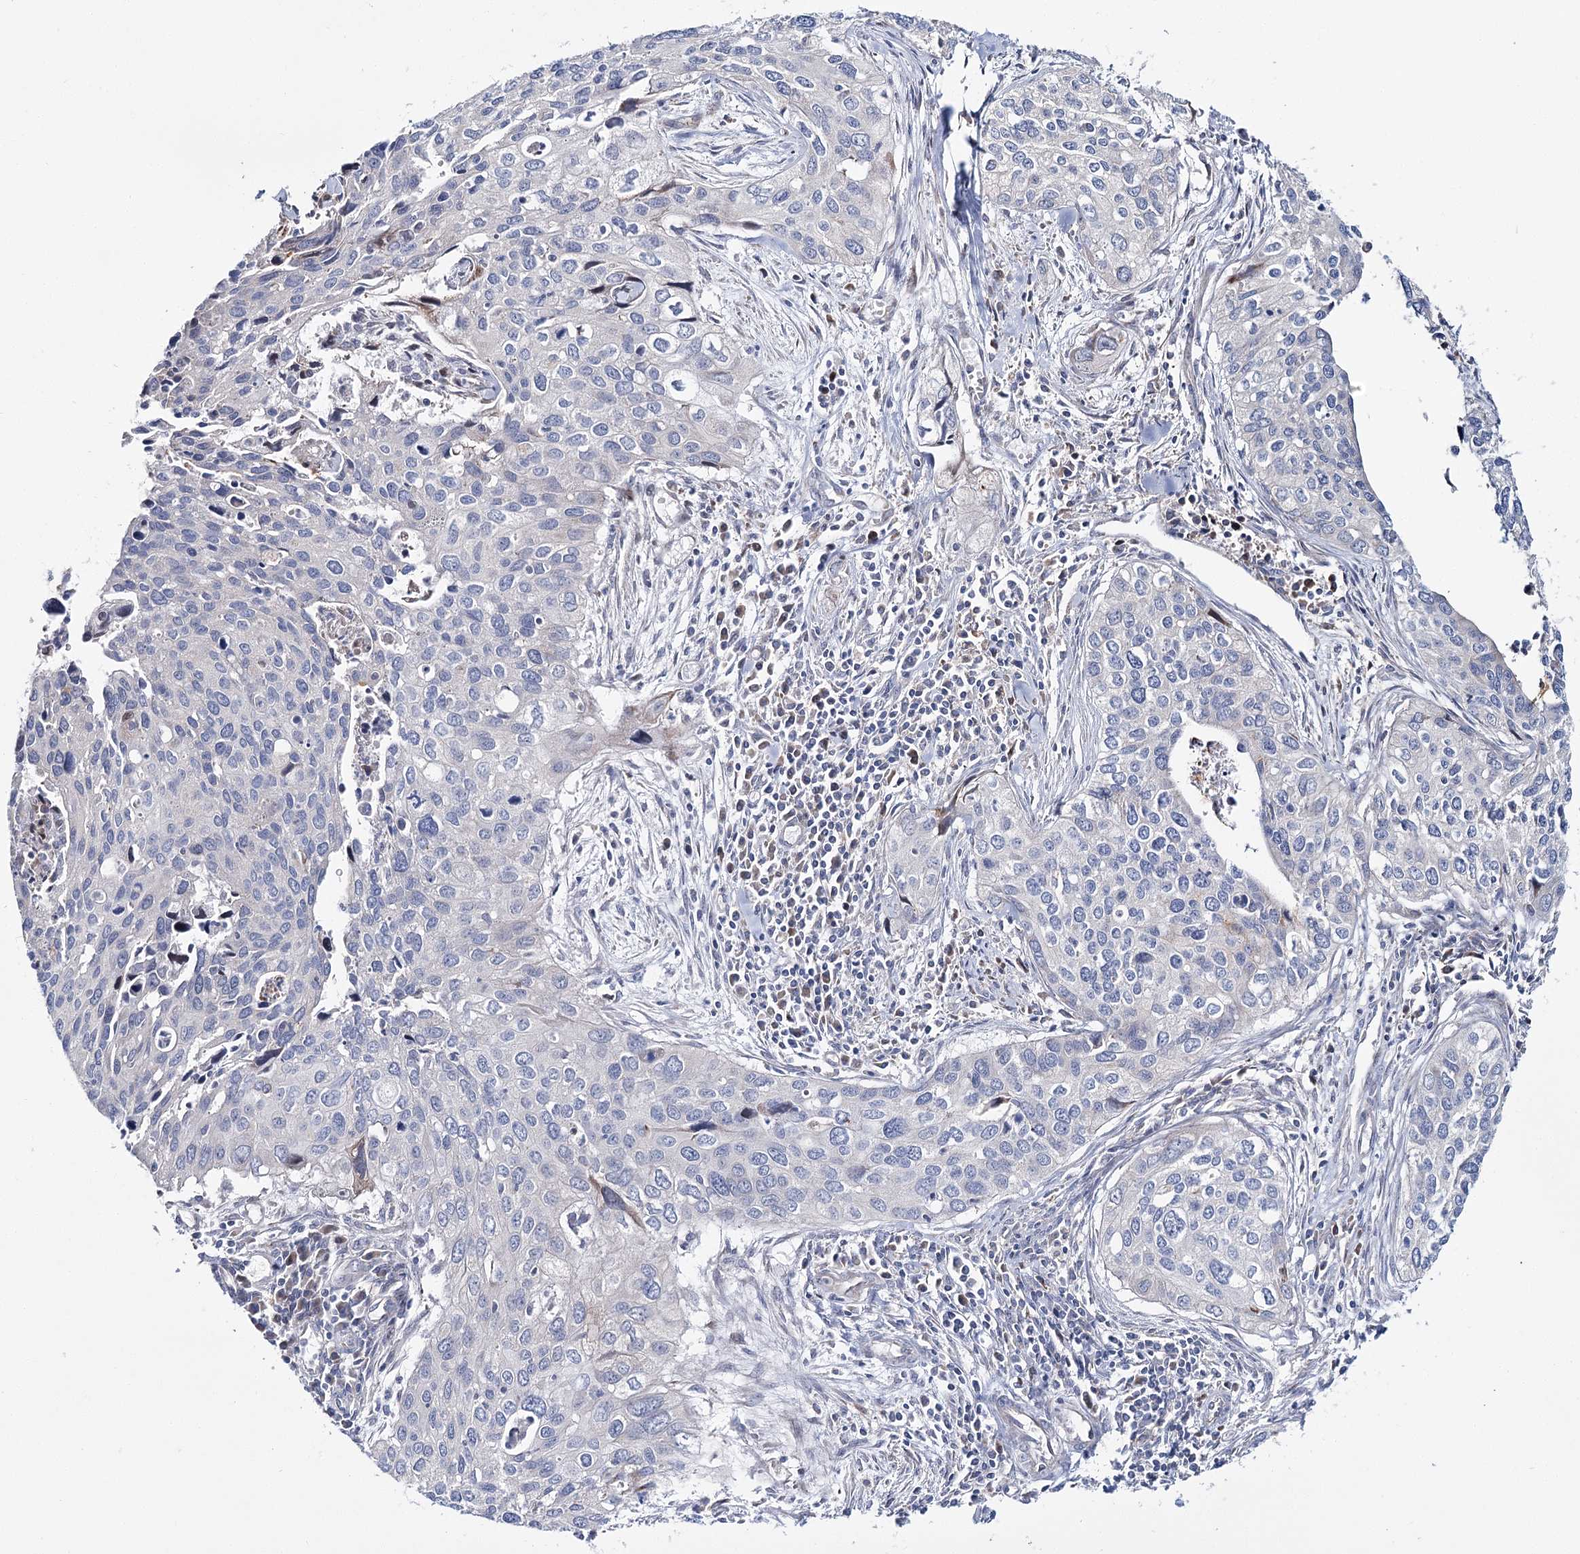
{"staining": {"intensity": "negative", "quantity": "none", "location": "none"}, "tissue": "cervical cancer", "cell_type": "Tumor cells", "image_type": "cancer", "snomed": [{"axis": "morphology", "description": "Squamous cell carcinoma, NOS"}, {"axis": "topography", "description": "Cervix"}], "caption": "Tumor cells show no significant staining in cervical cancer (squamous cell carcinoma). (Brightfield microscopy of DAB (3,3'-diaminobenzidine) immunohistochemistry (IHC) at high magnification).", "gene": "CPLANE1", "patient": {"sex": "female", "age": 55}}